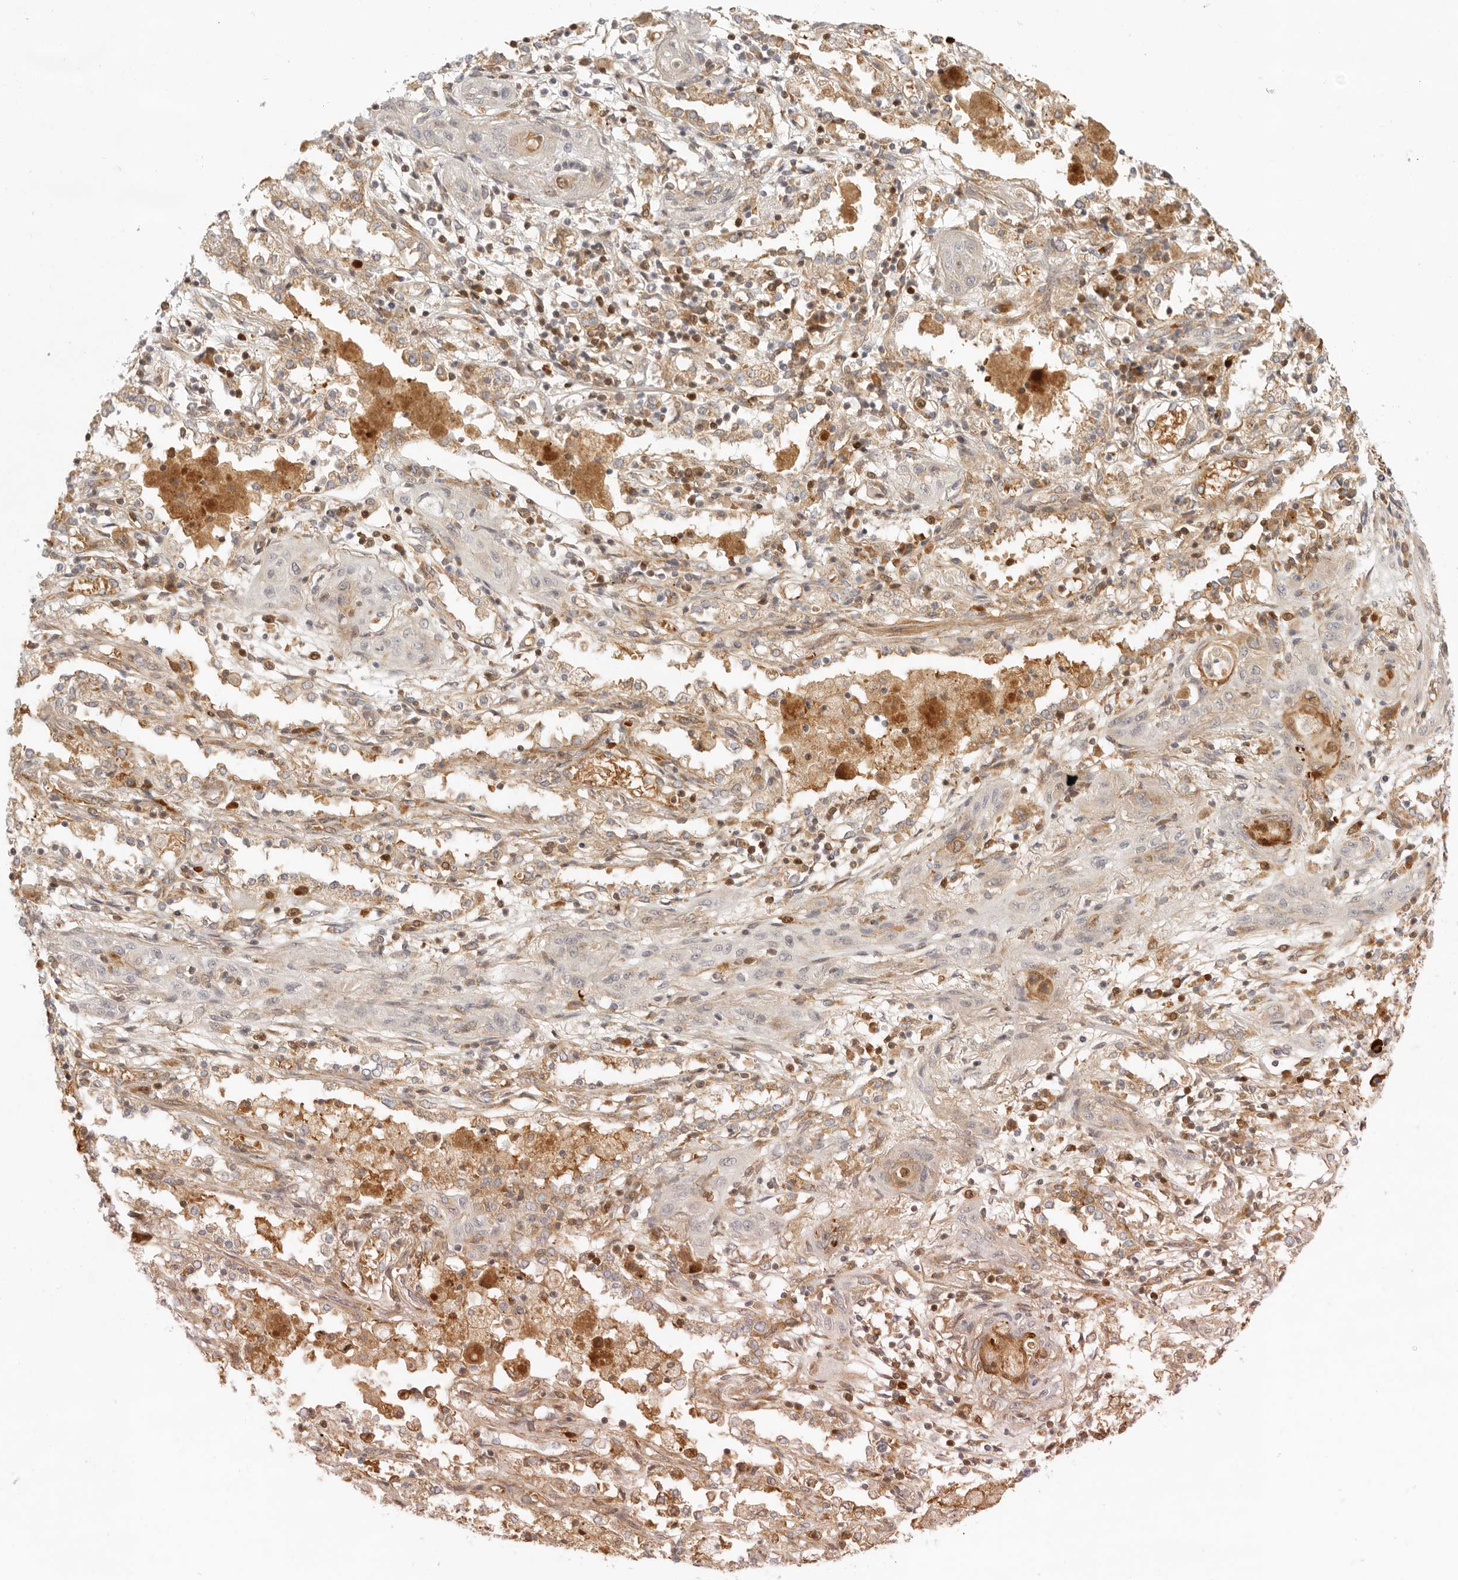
{"staining": {"intensity": "negative", "quantity": "none", "location": "none"}, "tissue": "lung cancer", "cell_type": "Tumor cells", "image_type": "cancer", "snomed": [{"axis": "morphology", "description": "Squamous cell carcinoma, NOS"}, {"axis": "topography", "description": "Lung"}], "caption": "Immunohistochemistry (IHC) of squamous cell carcinoma (lung) exhibits no staining in tumor cells. (DAB immunohistochemistry, high magnification).", "gene": "AHDC1", "patient": {"sex": "female", "age": 47}}